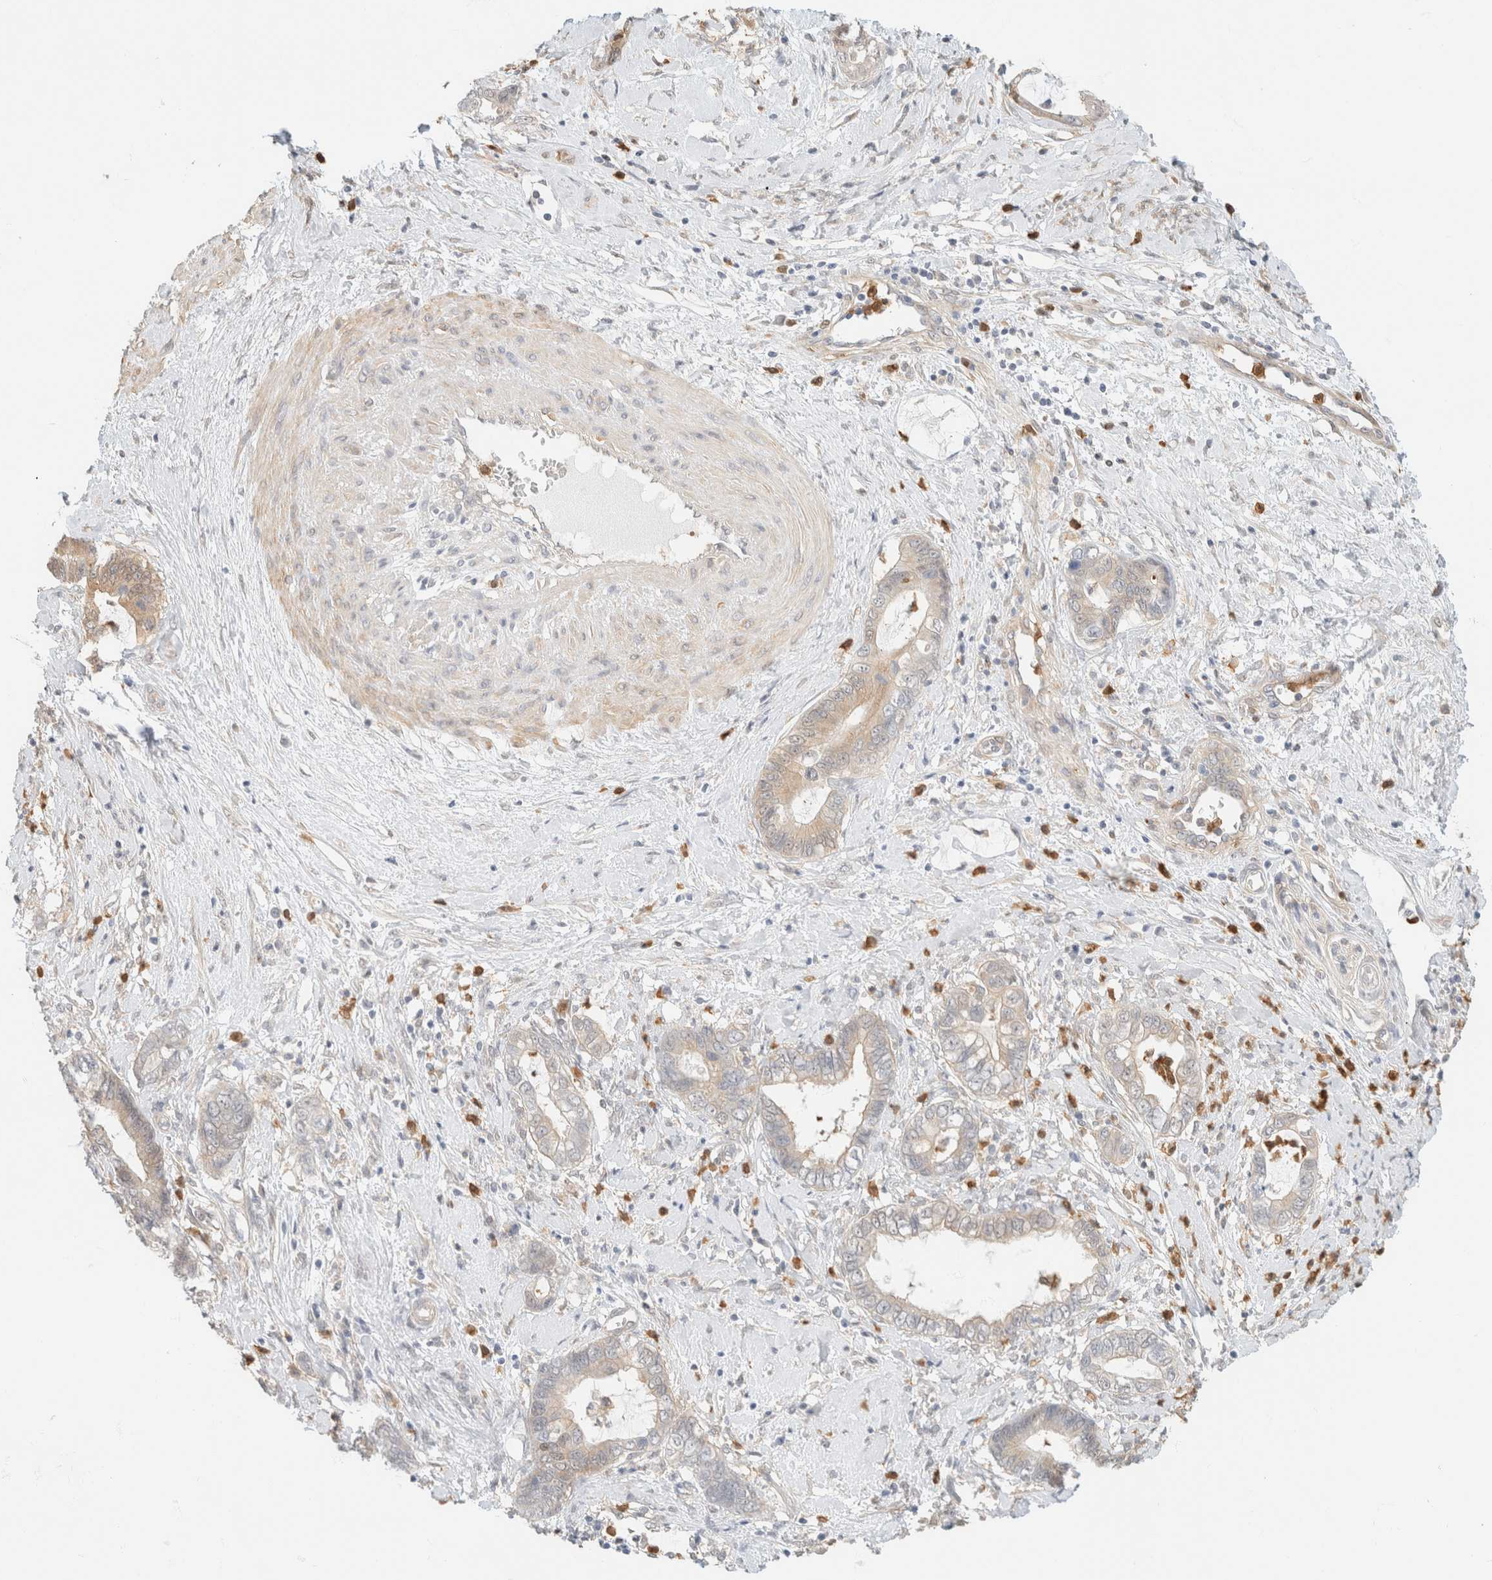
{"staining": {"intensity": "weak", "quantity": "<25%", "location": "cytoplasmic/membranous"}, "tissue": "cervical cancer", "cell_type": "Tumor cells", "image_type": "cancer", "snomed": [{"axis": "morphology", "description": "Adenocarcinoma, NOS"}, {"axis": "topography", "description": "Cervix"}], "caption": "This is an immunohistochemistry (IHC) photomicrograph of adenocarcinoma (cervical). There is no staining in tumor cells.", "gene": "GPI", "patient": {"sex": "female", "age": 44}}